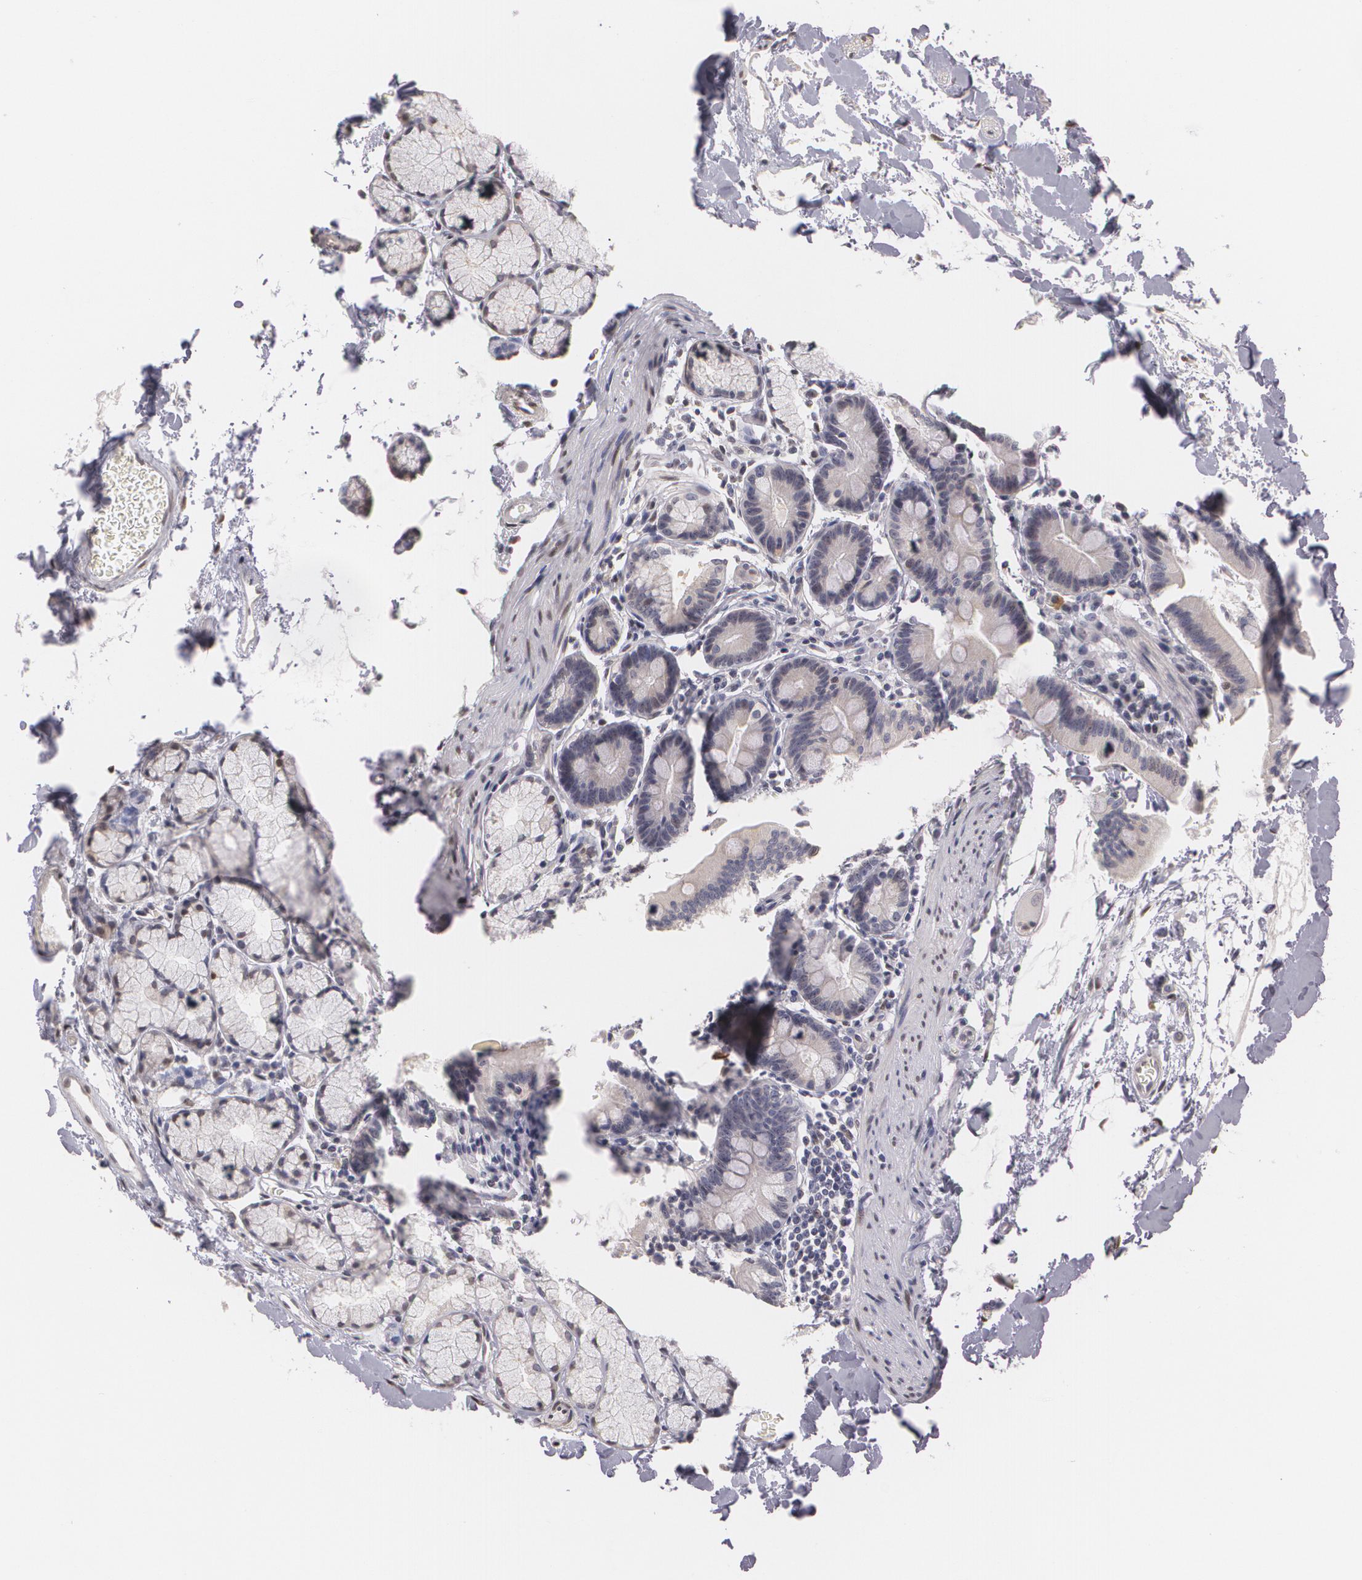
{"staining": {"intensity": "moderate", "quantity": "<25%", "location": "nuclear"}, "tissue": "duodenum", "cell_type": "Glandular cells", "image_type": "normal", "snomed": [{"axis": "morphology", "description": "Normal tissue, NOS"}, {"axis": "topography", "description": "Duodenum"}], "caption": "Protein staining demonstrates moderate nuclear expression in about <25% of glandular cells in normal duodenum.", "gene": "ZBTB16", "patient": {"sex": "female", "age": 77}}